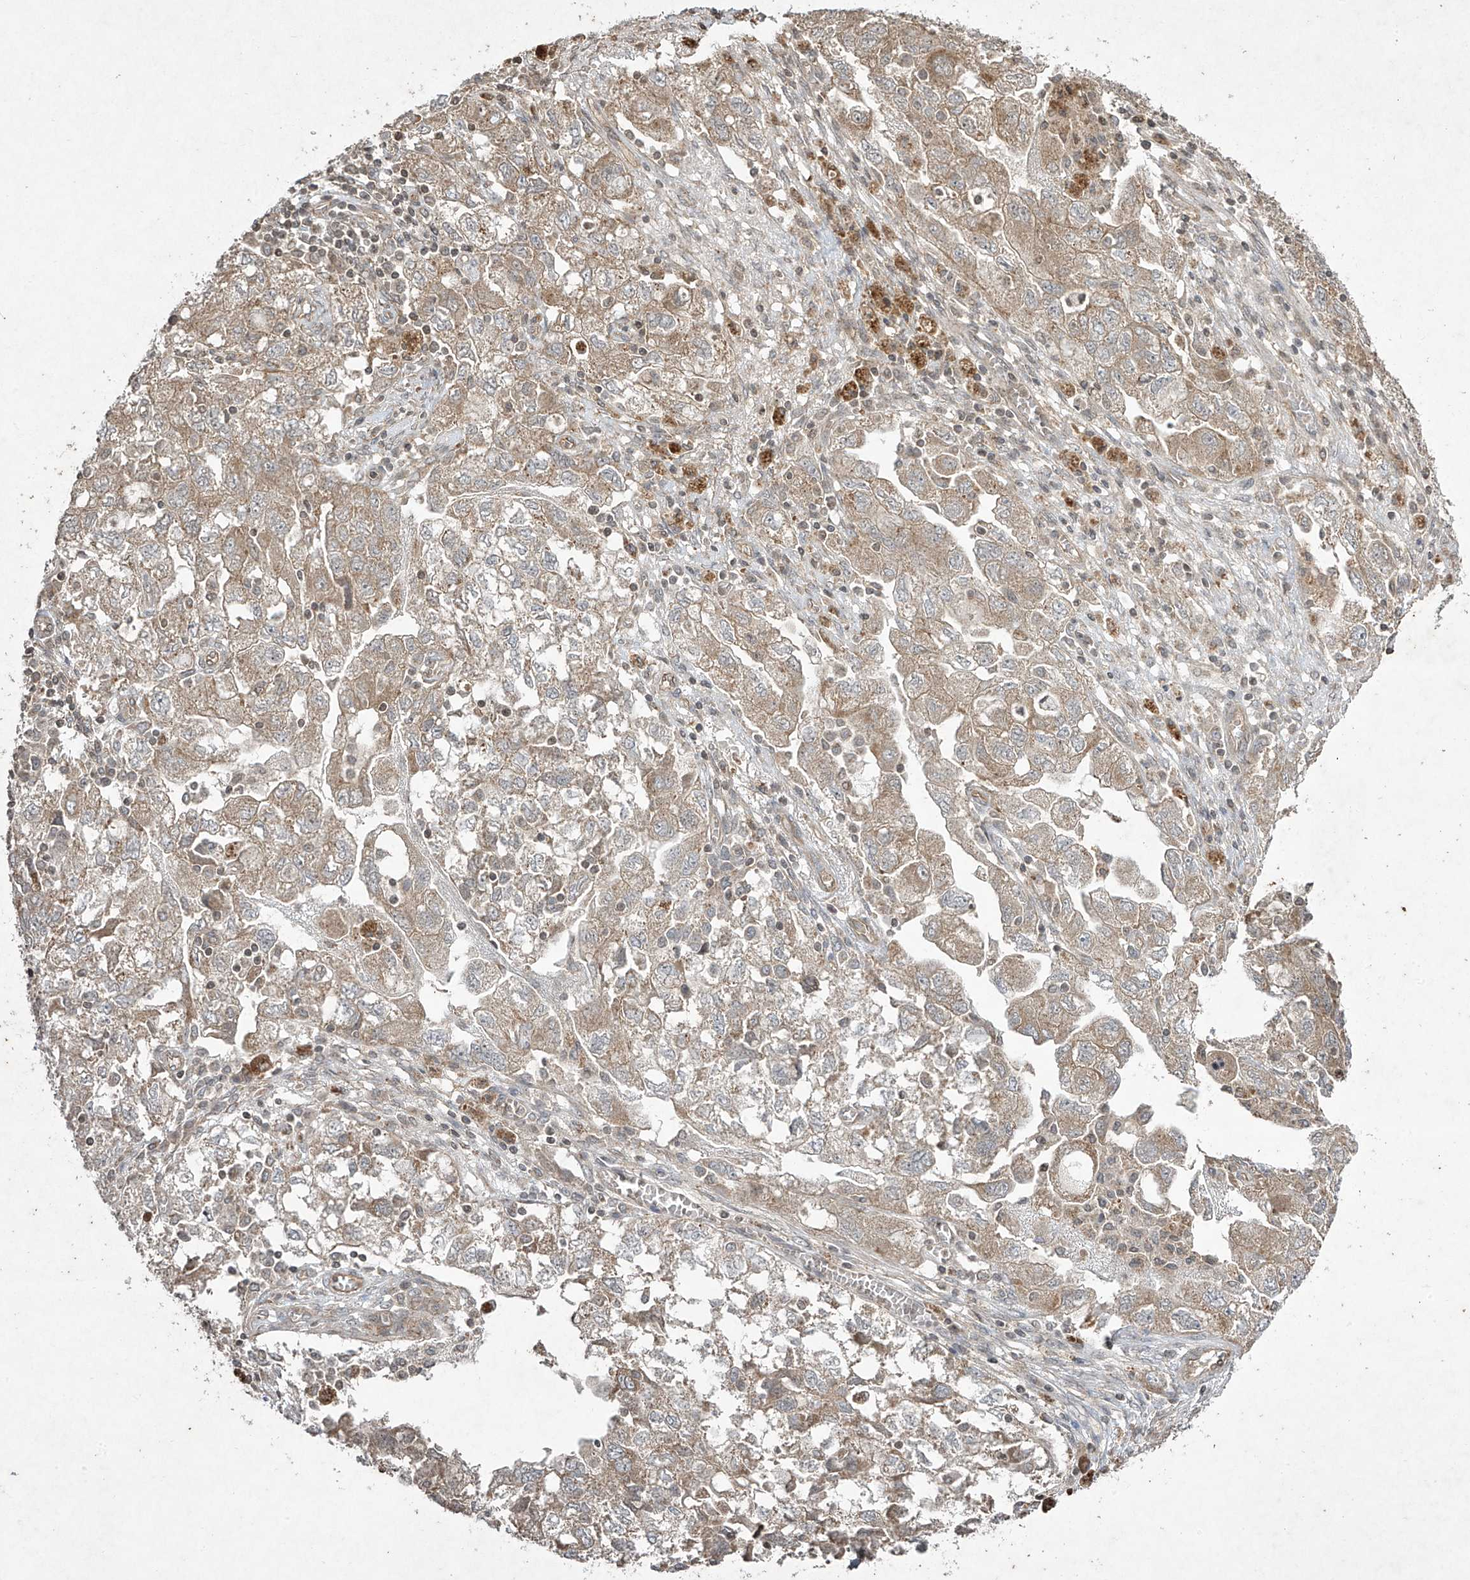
{"staining": {"intensity": "weak", "quantity": ">75%", "location": "cytoplasmic/membranous"}, "tissue": "ovarian cancer", "cell_type": "Tumor cells", "image_type": "cancer", "snomed": [{"axis": "morphology", "description": "Carcinoma, NOS"}, {"axis": "morphology", "description": "Cystadenocarcinoma, serous, NOS"}, {"axis": "topography", "description": "Ovary"}], "caption": "Ovarian serous cystadenocarcinoma tissue displays weak cytoplasmic/membranous positivity in about >75% of tumor cells, visualized by immunohistochemistry.", "gene": "MATN2", "patient": {"sex": "female", "age": 69}}